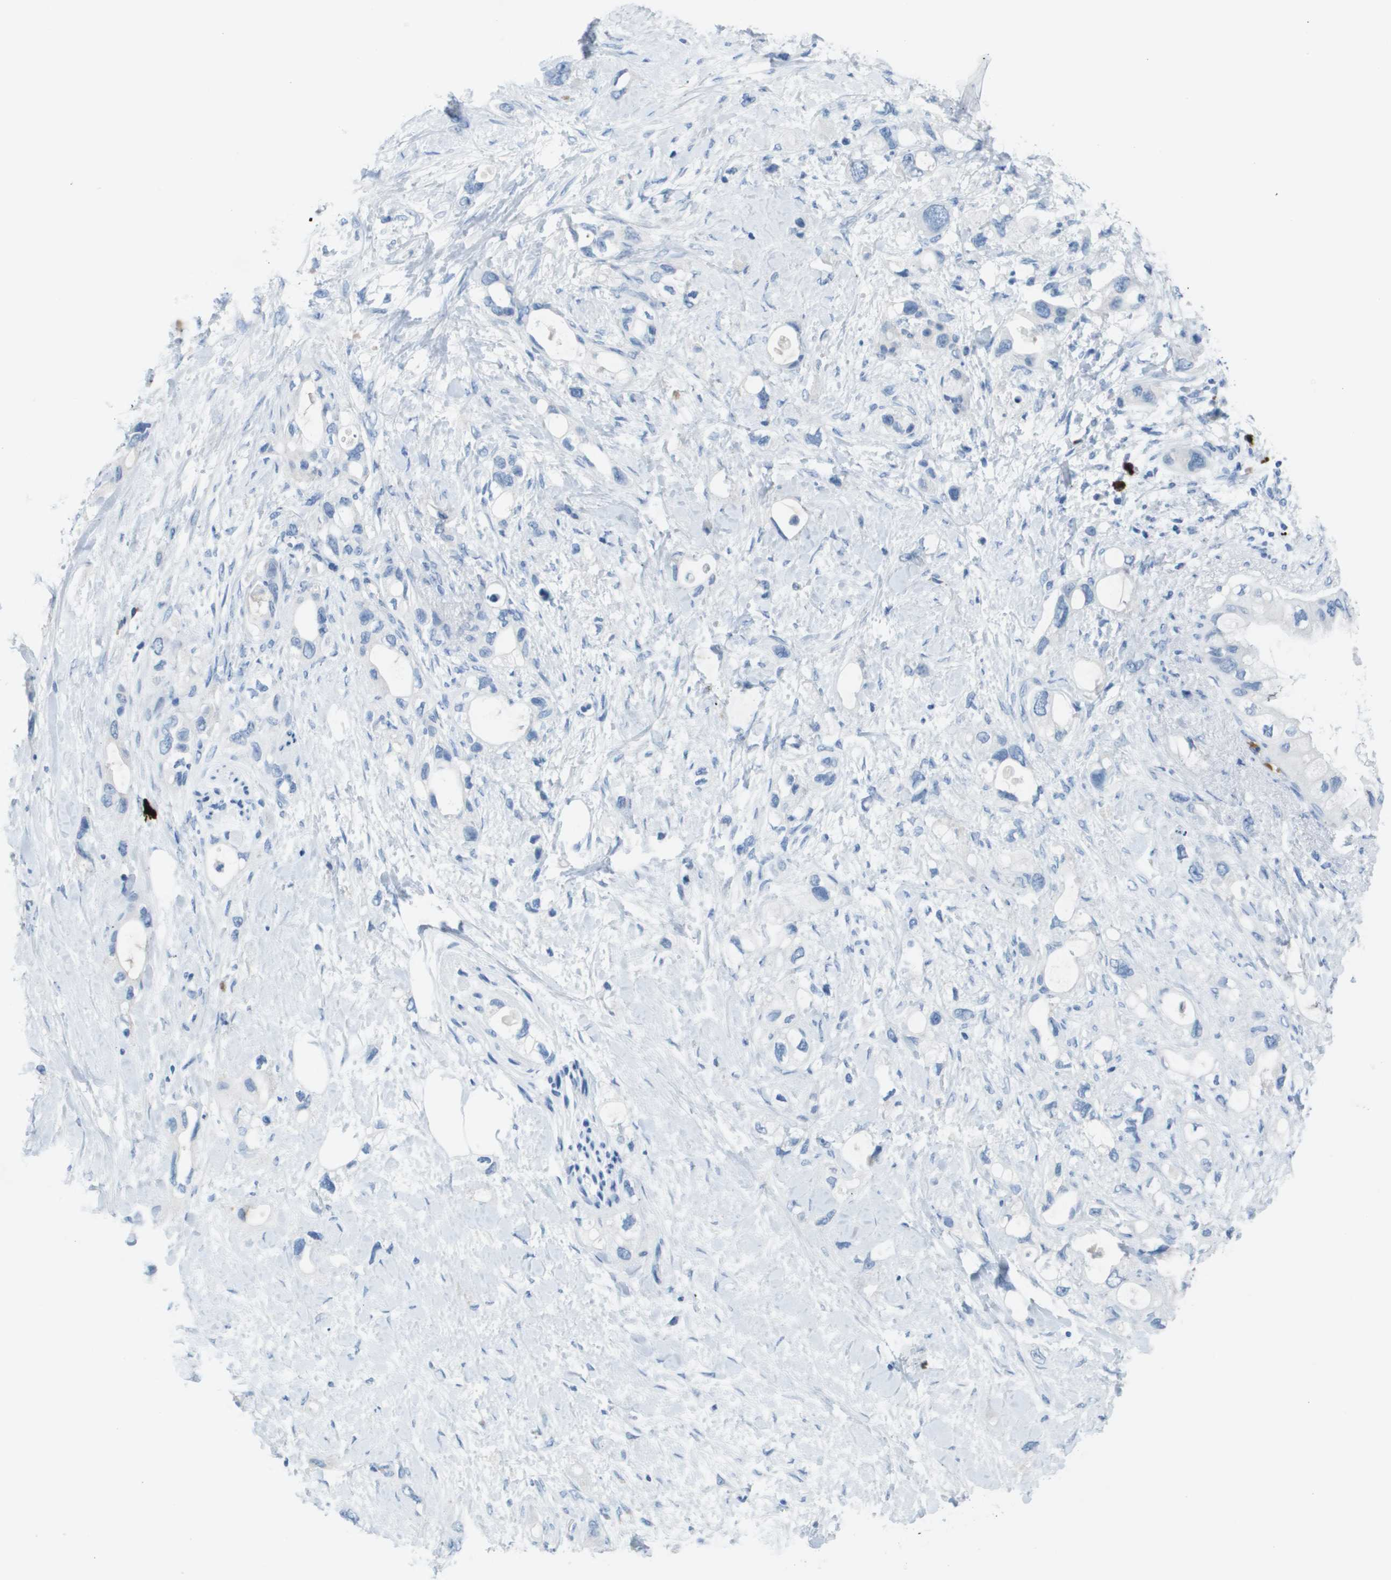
{"staining": {"intensity": "negative", "quantity": "none", "location": "none"}, "tissue": "pancreatic cancer", "cell_type": "Tumor cells", "image_type": "cancer", "snomed": [{"axis": "morphology", "description": "Adenocarcinoma, NOS"}, {"axis": "topography", "description": "Pancreas"}], "caption": "Tumor cells show no significant staining in pancreatic adenocarcinoma.", "gene": "GPR18", "patient": {"sex": "female", "age": 56}}